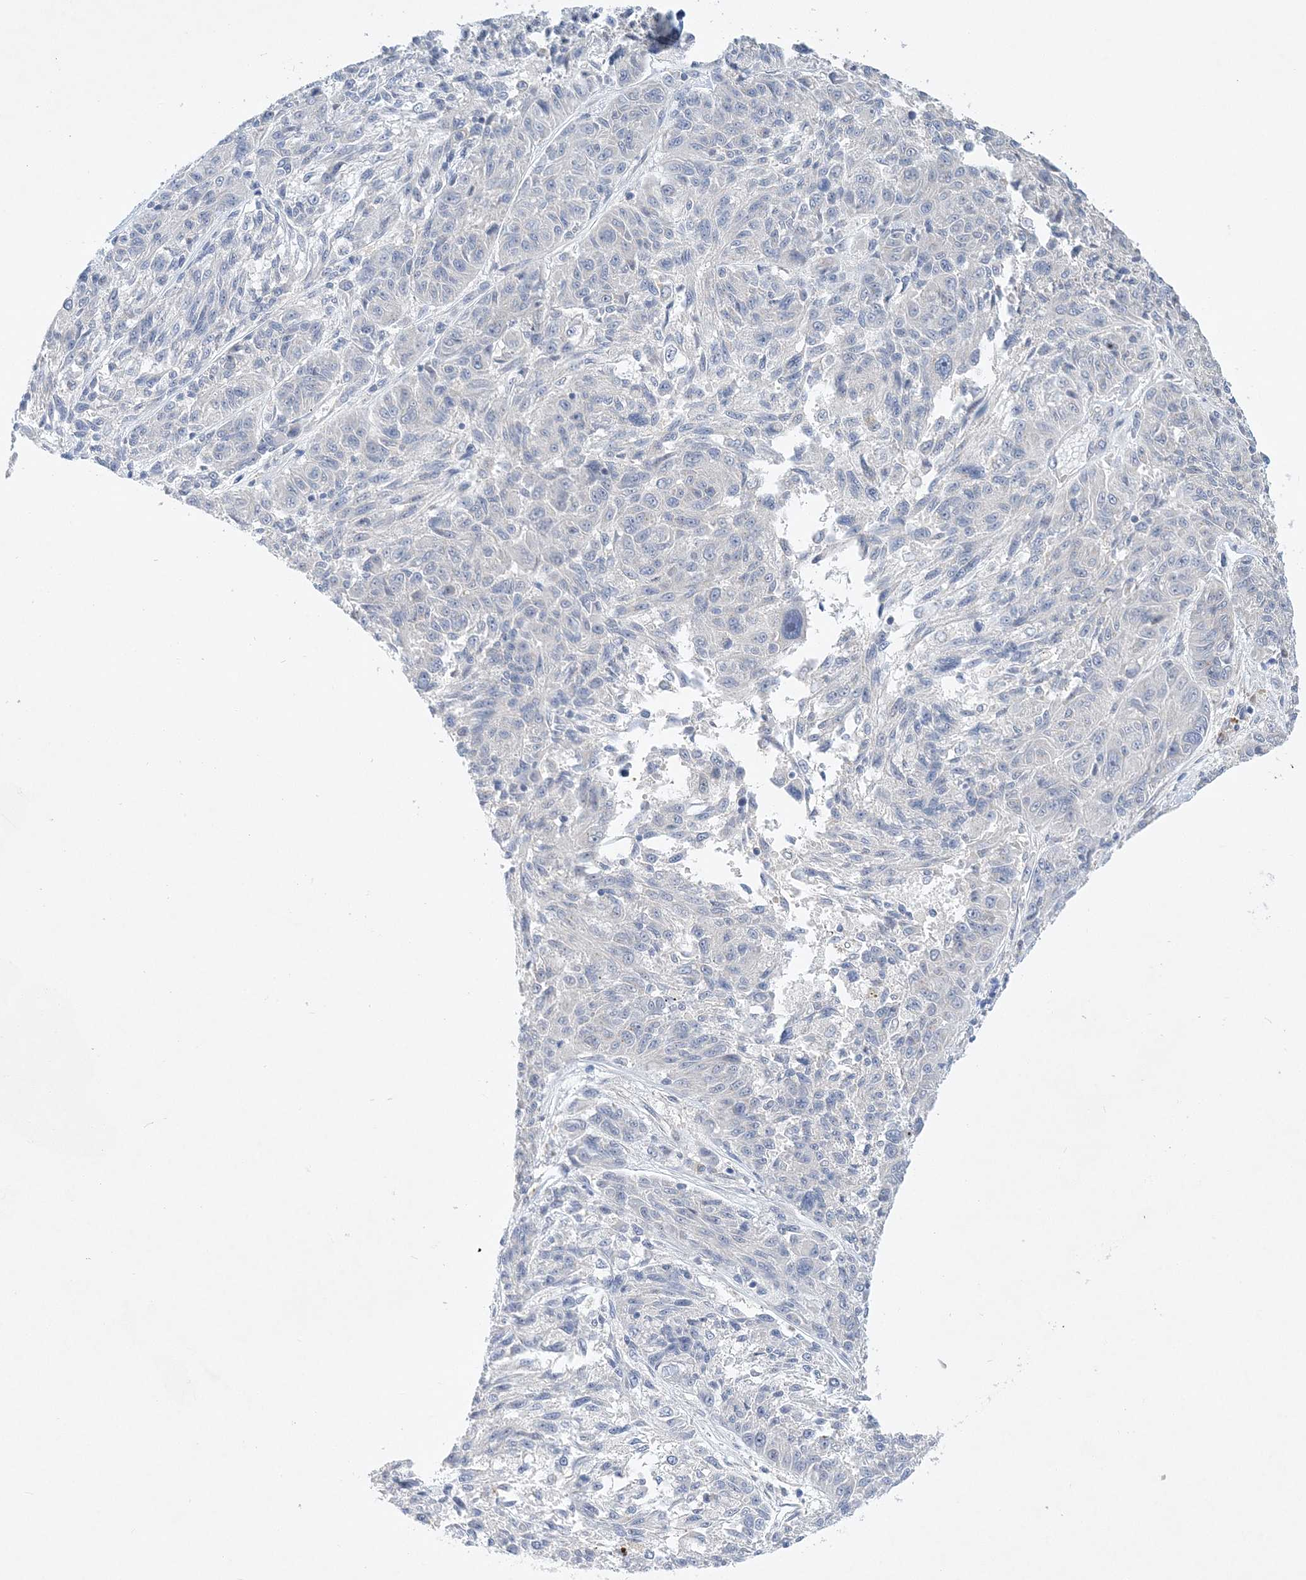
{"staining": {"intensity": "negative", "quantity": "none", "location": "none"}, "tissue": "melanoma", "cell_type": "Tumor cells", "image_type": "cancer", "snomed": [{"axis": "morphology", "description": "Malignant melanoma, NOS"}, {"axis": "topography", "description": "Skin"}], "caption": "The histopathology image demonstrates no significant expression in tumor cells of malignant melanoma.", "gene": "ANKRD35", "patient": {"sex": "male", "age": 53}}